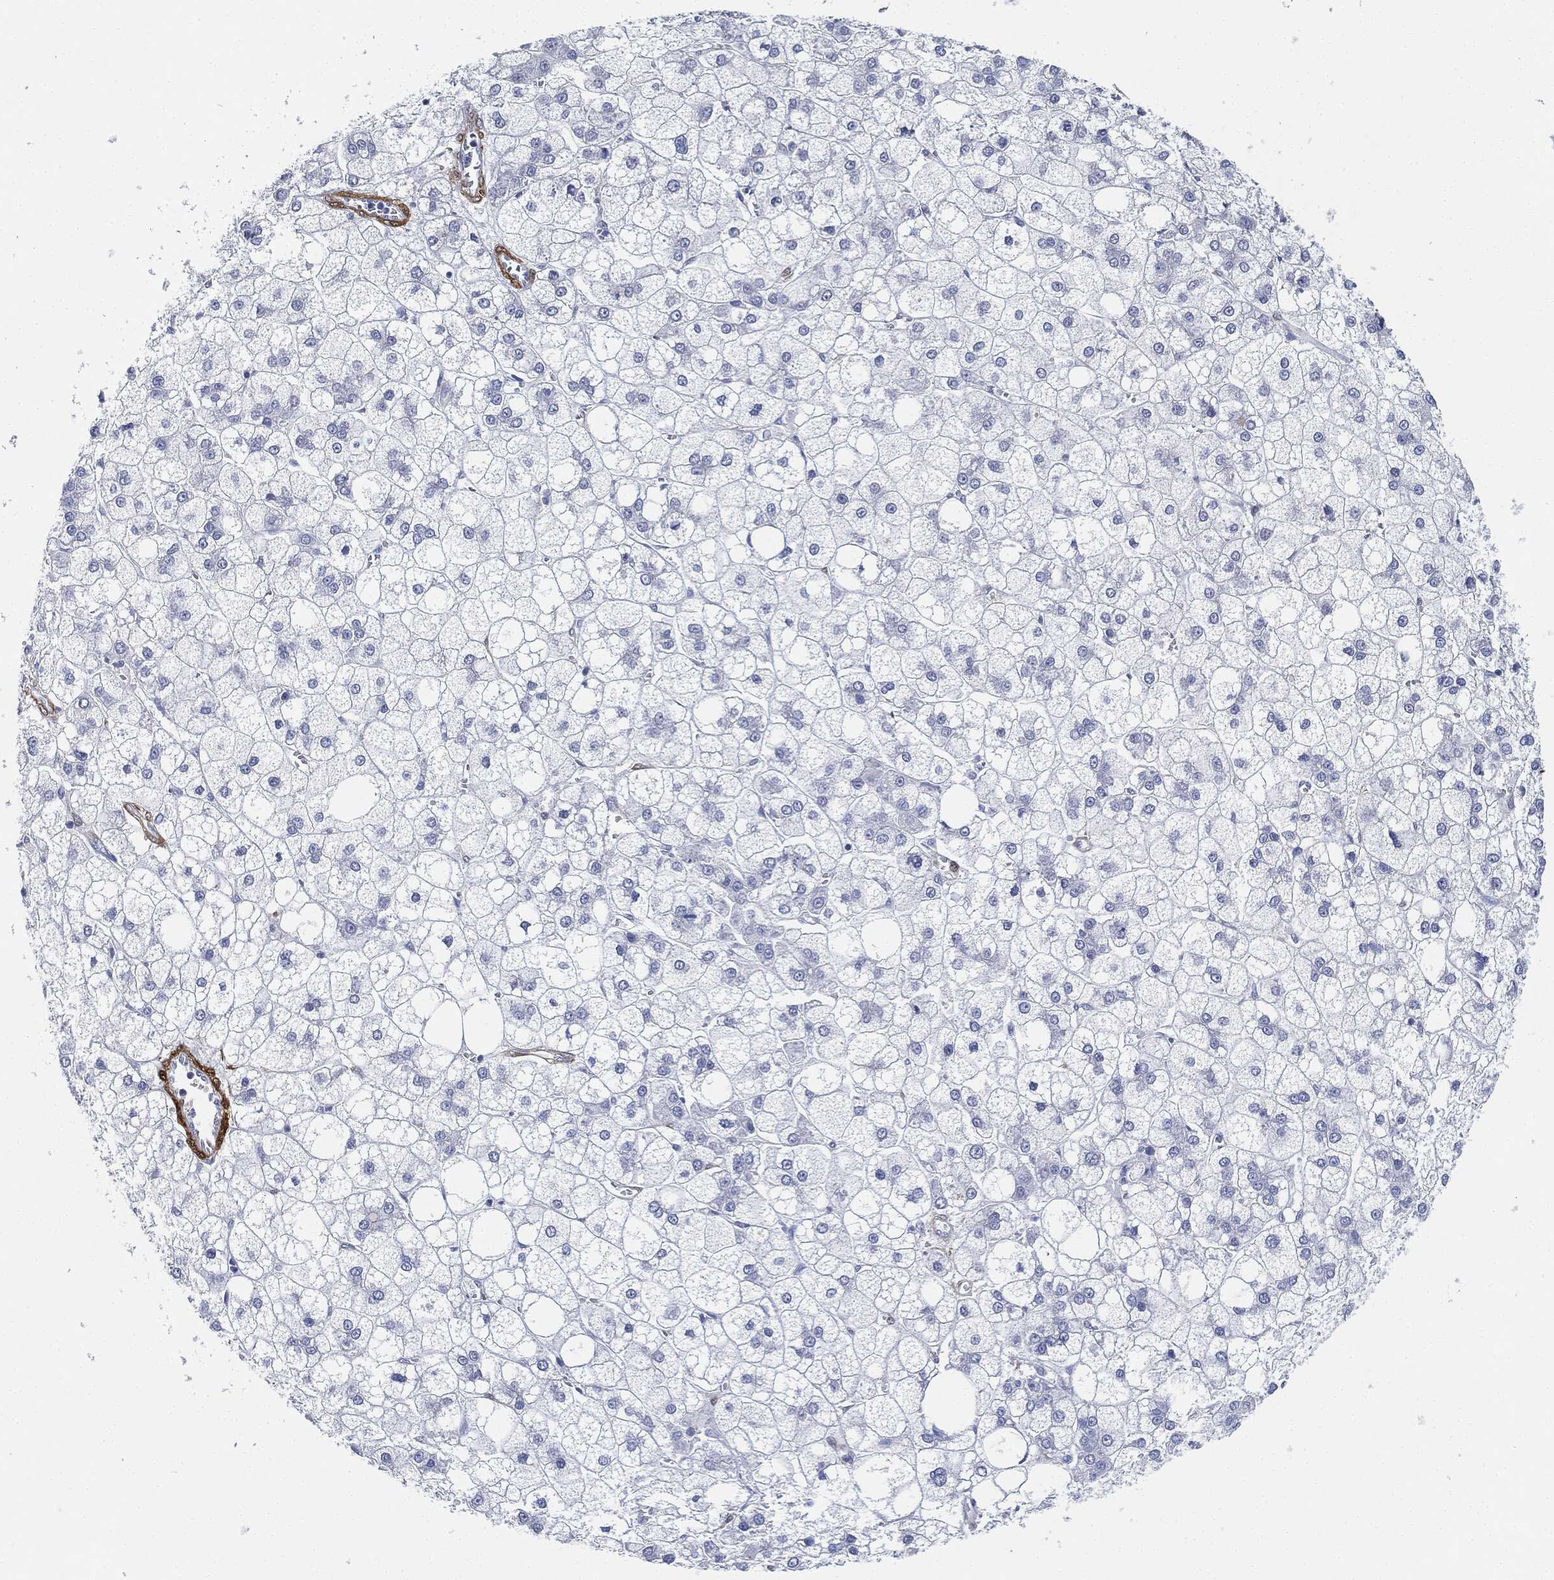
{"staining": {"intensity": "negative", "quantity": "none", "location": "none"}, "tissue": "liver cancer", "cell_type": "Tumor cells", "image_type": "cancer", "snomed": [{"axis": "morphology", "description": "Carcinoma, Hepatocellular, NOS"}, {"axis": "topography", "description": "Liver"}], "caption": "Immunohistochemistry (IHC) image of human liver hepatocellular carcinoma stained for a protein (brown), which shows no positivity in tumor cells.", "gene": "TAGLN", "patient": {"sex": "male", "age": 73}}